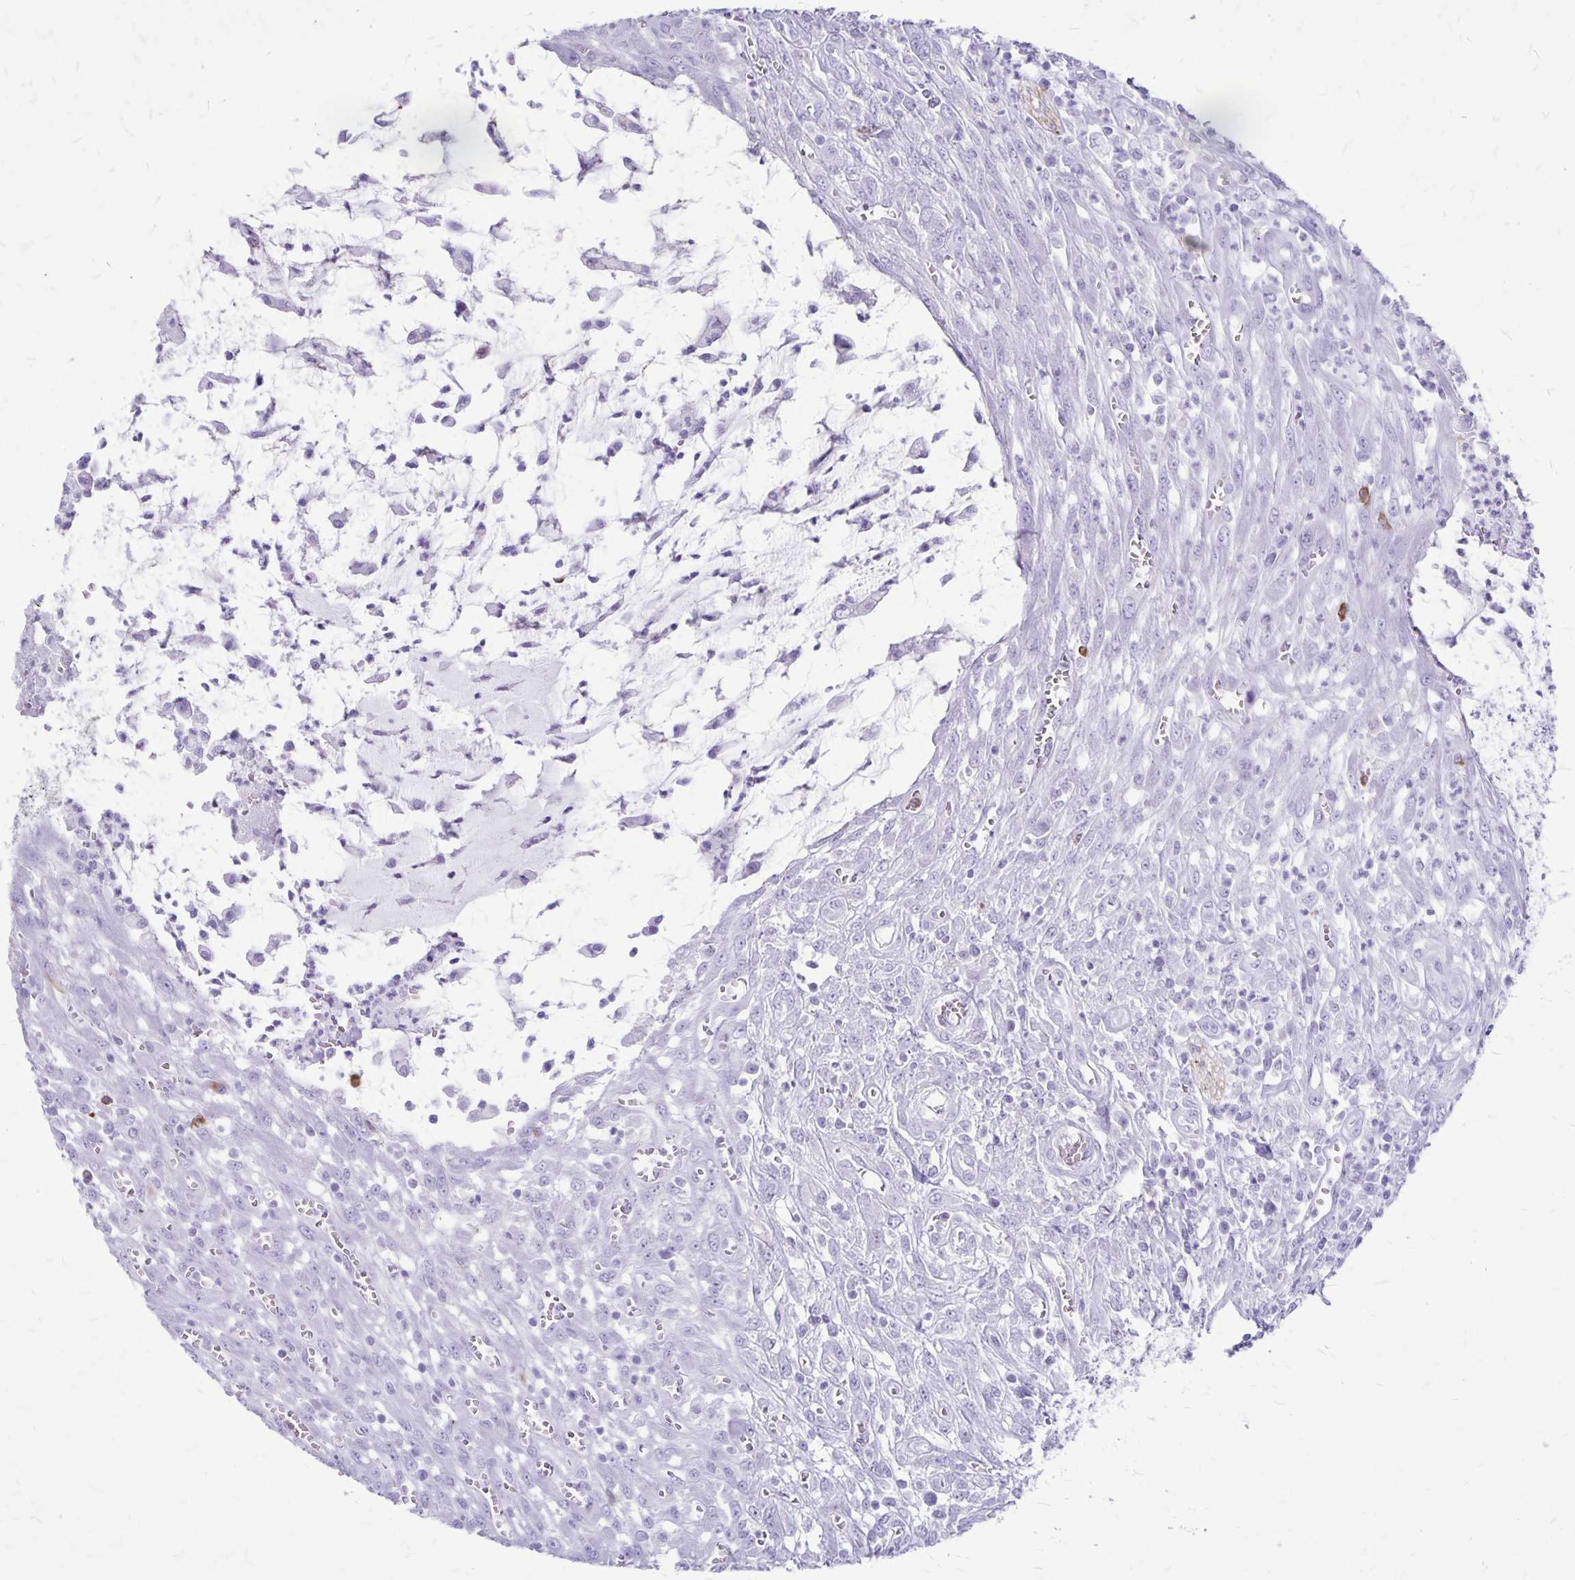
{"staining": {"intensity": "negative", "quantity": "none", "location": "none"}, "tissue": "colorectal cancer", "cell_type": "Tumor cells", "image_type": "cancer", "snomed": [{"axis": "morphology", "description": "Adenocarcinoma, NOS"}, {"axis": "topography", "description": "Colon"}], "caption": "Tumor cells are negative for protein expression in human colorectal adenocarcinoma.", "gene": "RTN1", "patient": {"sex": "male", "age": 65}}